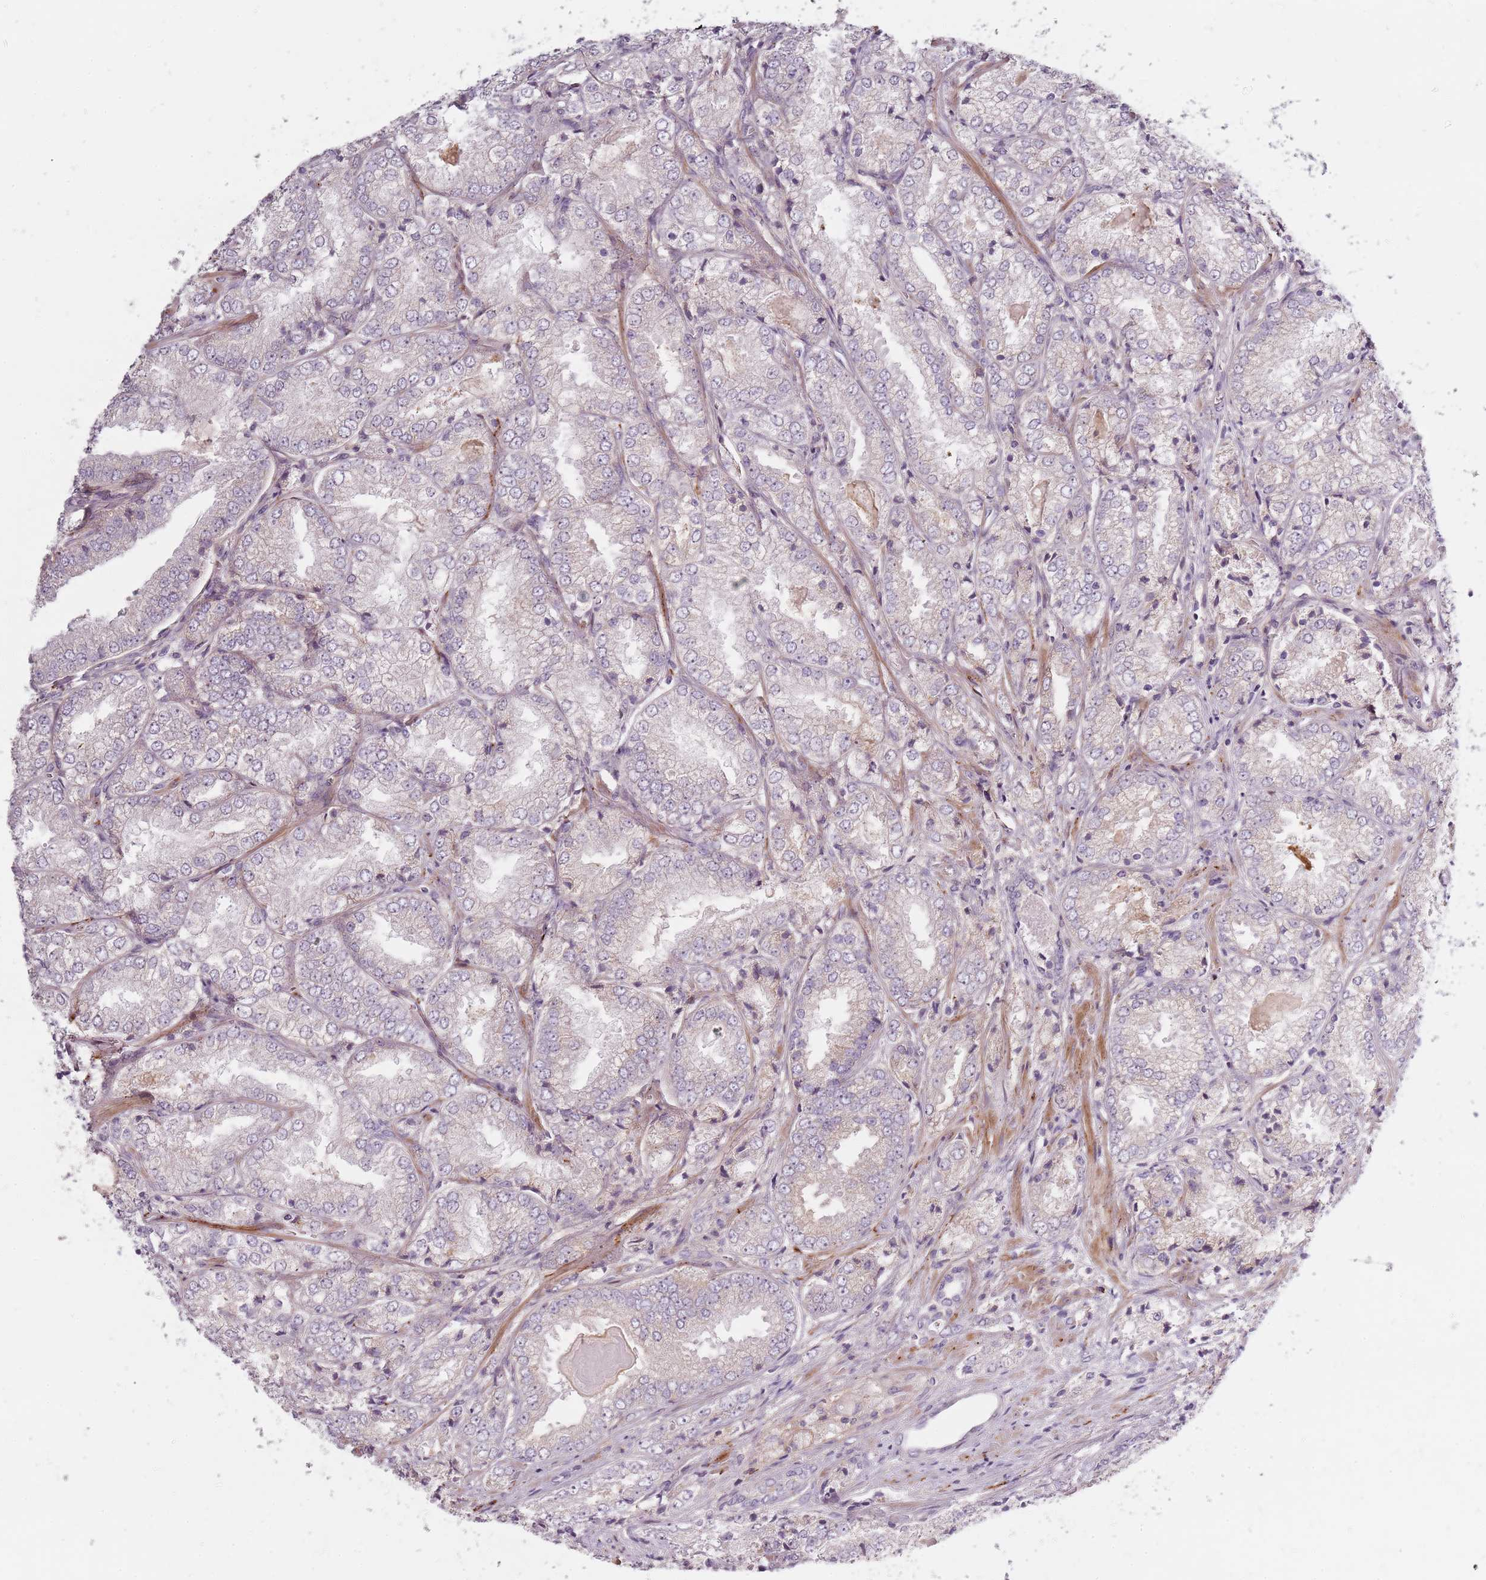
{"staining": {"intensity": "negative", "quantity": "none", "location": "none"}, "tissue": "prostate cancer", "cell_type": "Tumor cells", "image_type": "cancer", "snomed": [{"axis": "morphology", "description": "Adenocarcinoma, High grade"}, {"axis": "topography", "description": "Prostate"}], "caption": "The photomicrograph reveals no staining of tumor cells in prostate cancer (adenocarcinoma (high-grade)).", "gene": "SYNGR3", "patient": {"sex": "male", "age": 63}}